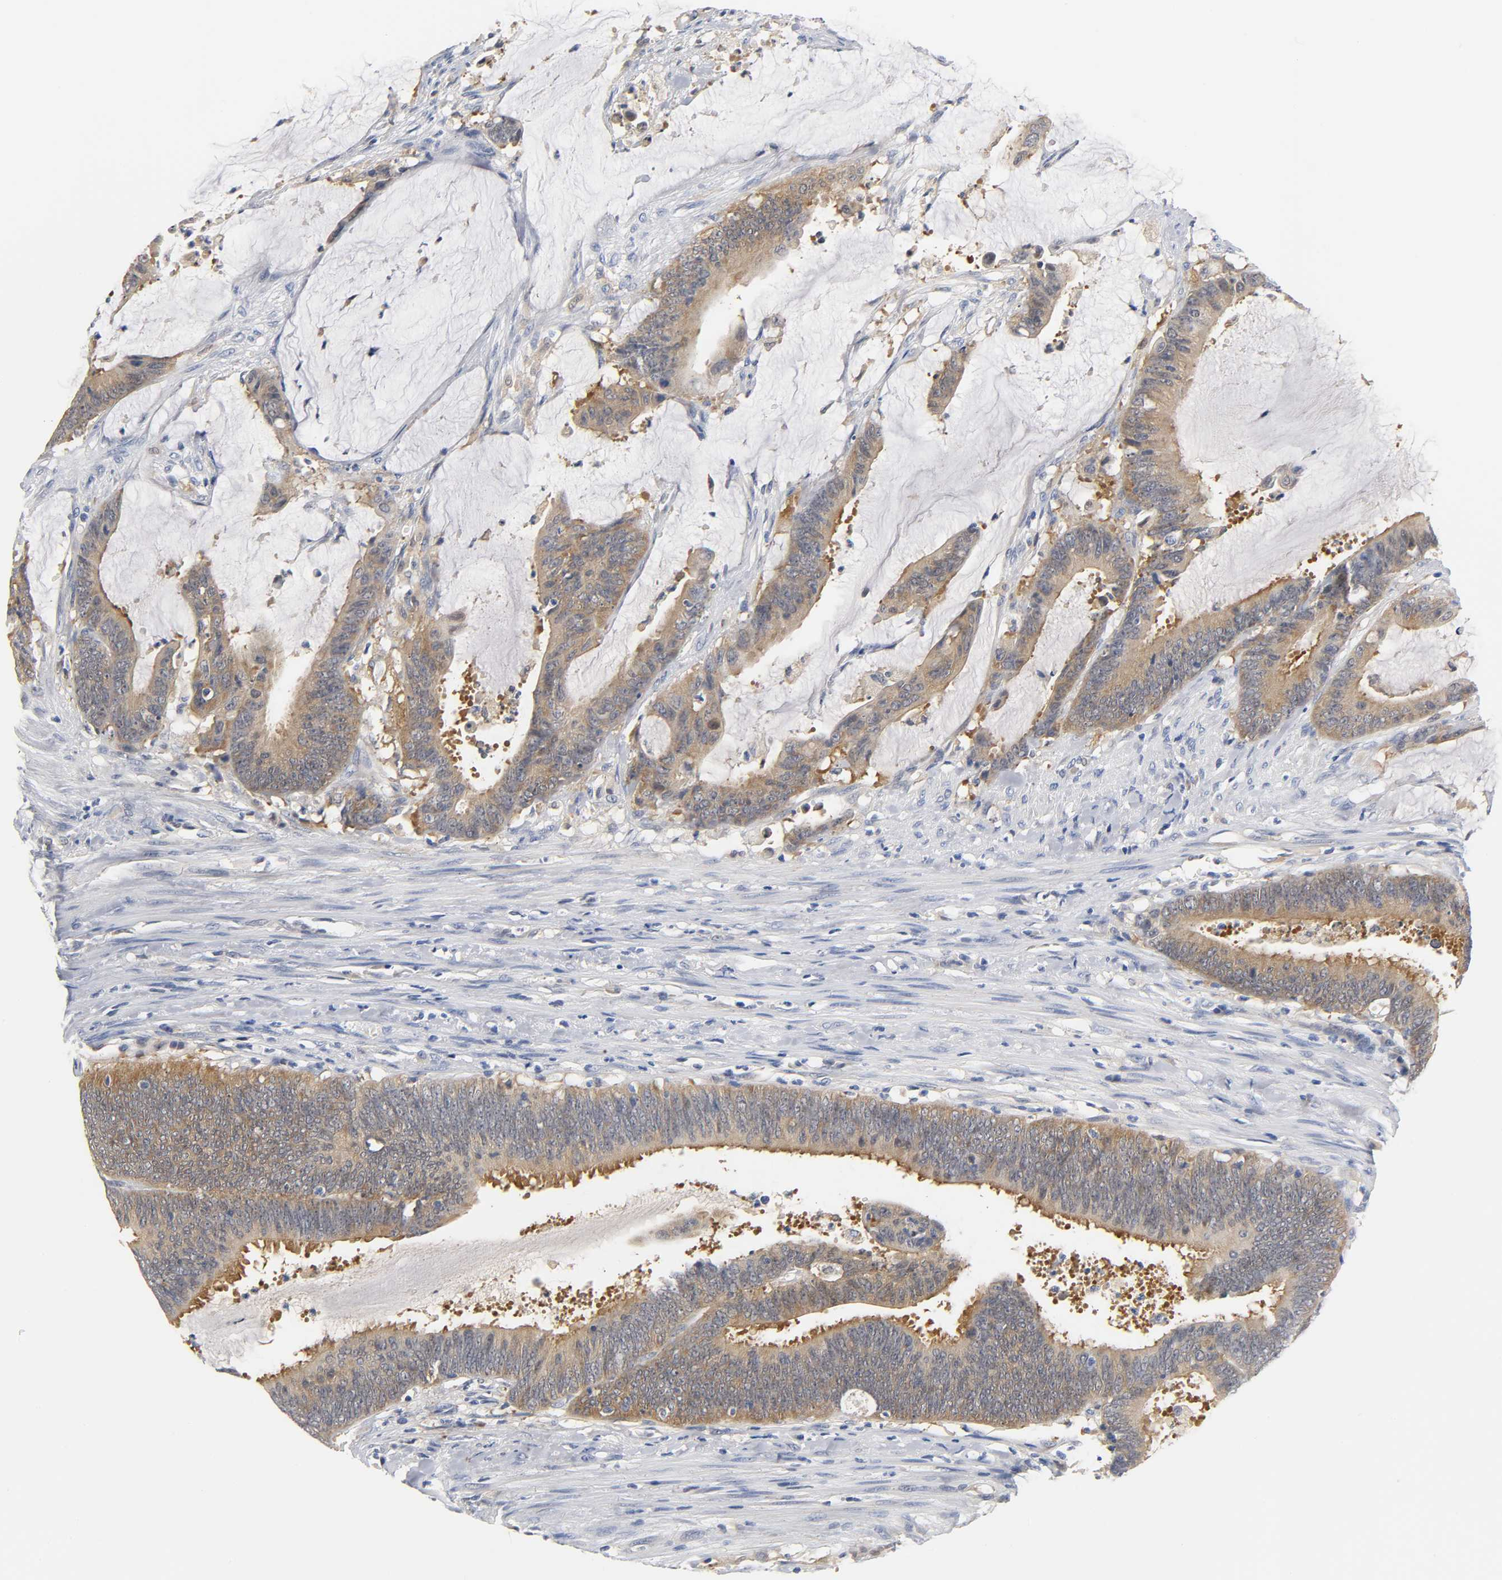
{"staining": {"intensity": "moderate", "quantity": ">75%", "location": "cytoplasmic/membranous"}, "tissue": "colorectal cancer", "cell_type": "Tumor cells", "image_type": "cancer", "snomed": [{"axis": "morphology", "description": "Adenocarcinoma, NOS"}, {"axis": "topography", "description": "Rectum"}], "caption": "Protein staining reveals moderate cytoplasmic/membranous expression in approximately >75% of tumor cells in colorectal cancer.", "gene": "FYN", "patient": {"sex": "female", "age": 66}}